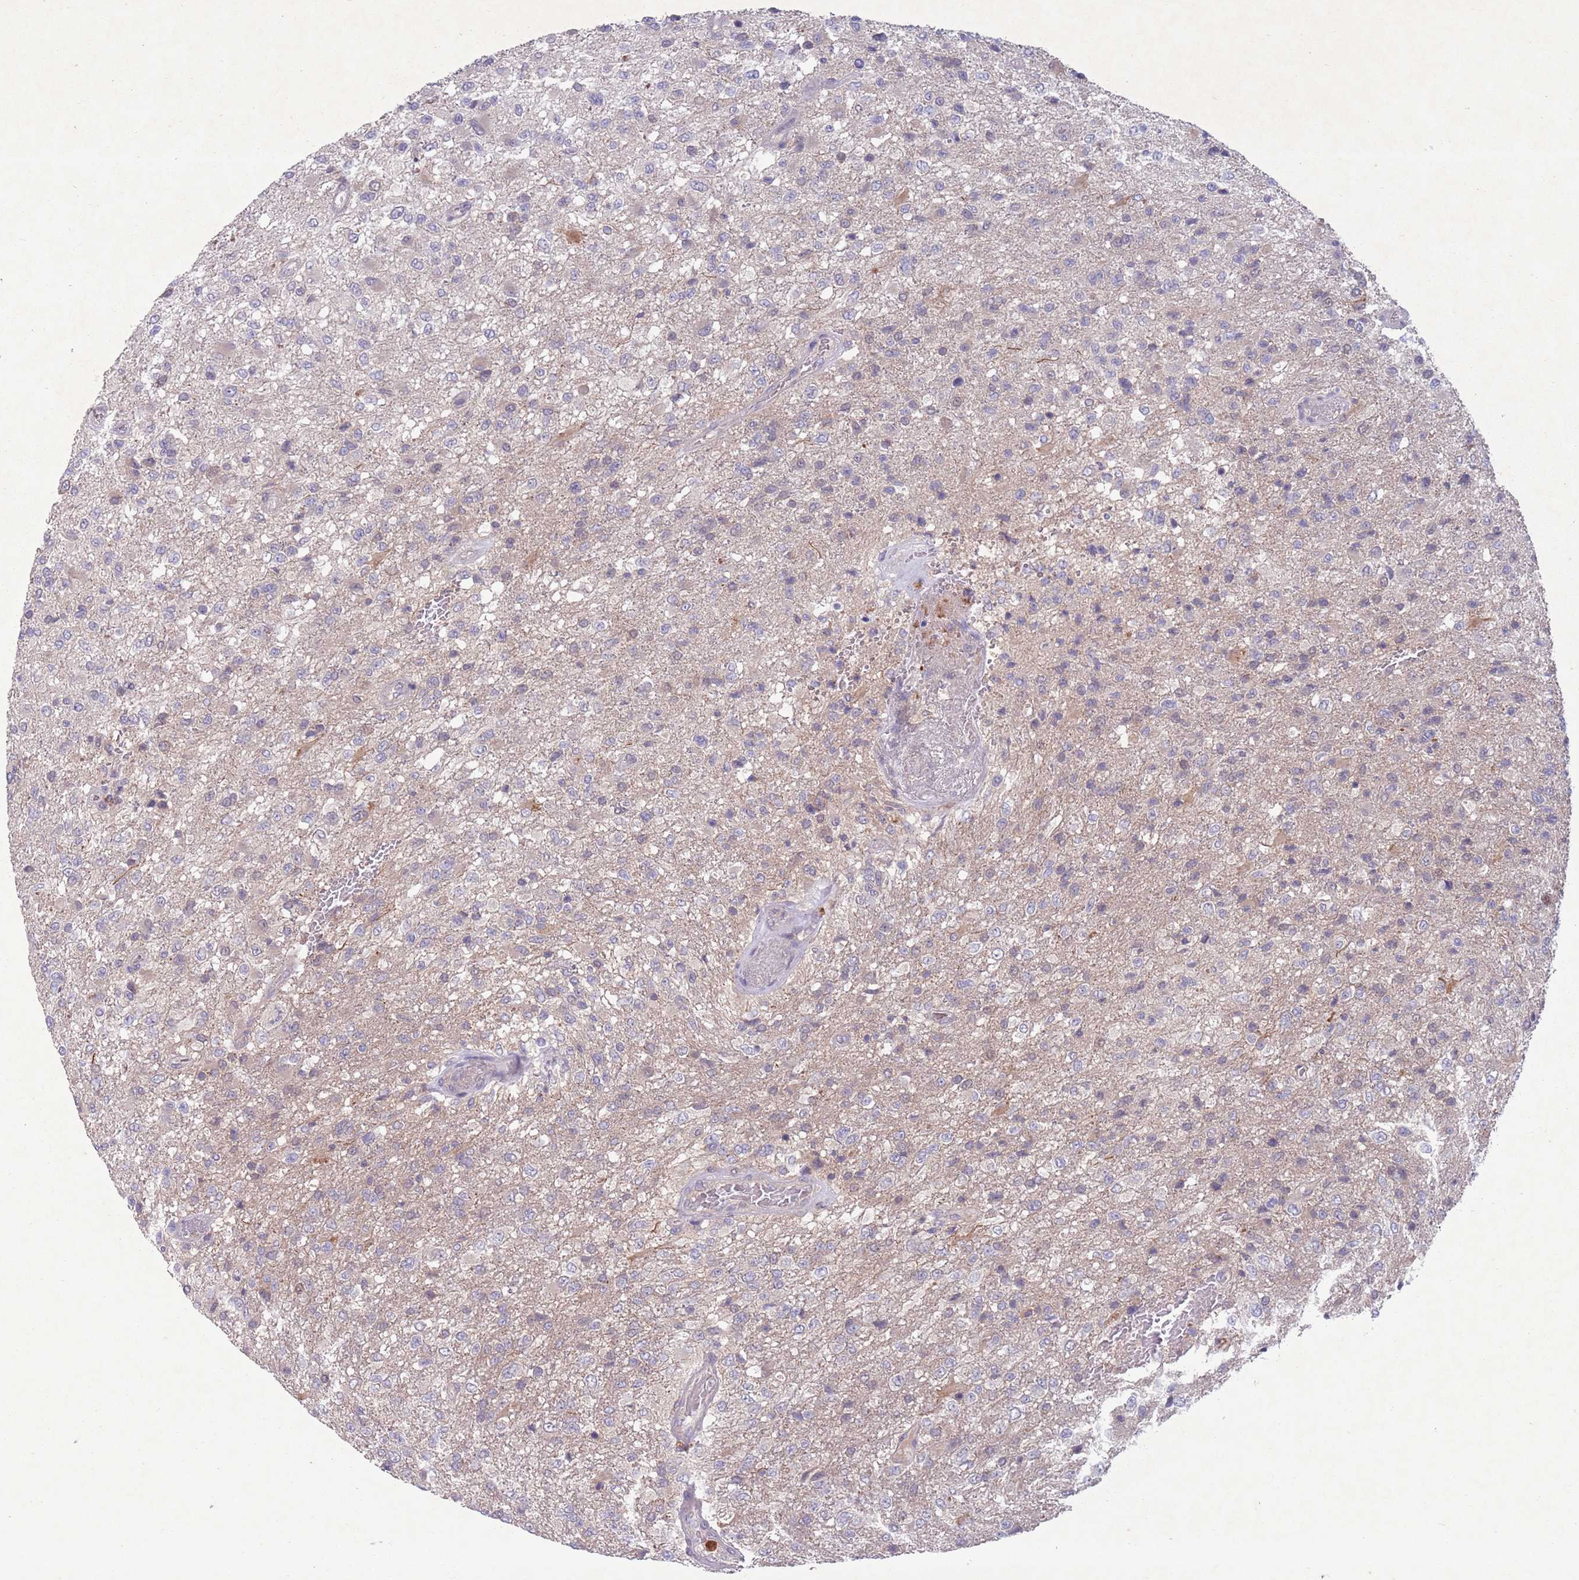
{"staining": {"intensity": "negative", "quantity": "none", "location": "none"}, "tissue": "glioma", "cell_type": "Tumor cells", "image_type": "cancer", "snomed": [{"axis": "morphology", "description": "Glioma, malignant, High grade"}, {"axis": "topography", "description": "Brain"}], "caption": "The photomicrograph demonstrates no significant positivity in tumor cells of glioma.", "gene": "TYW1", "patient": {"sex": "female", "age": 74}}